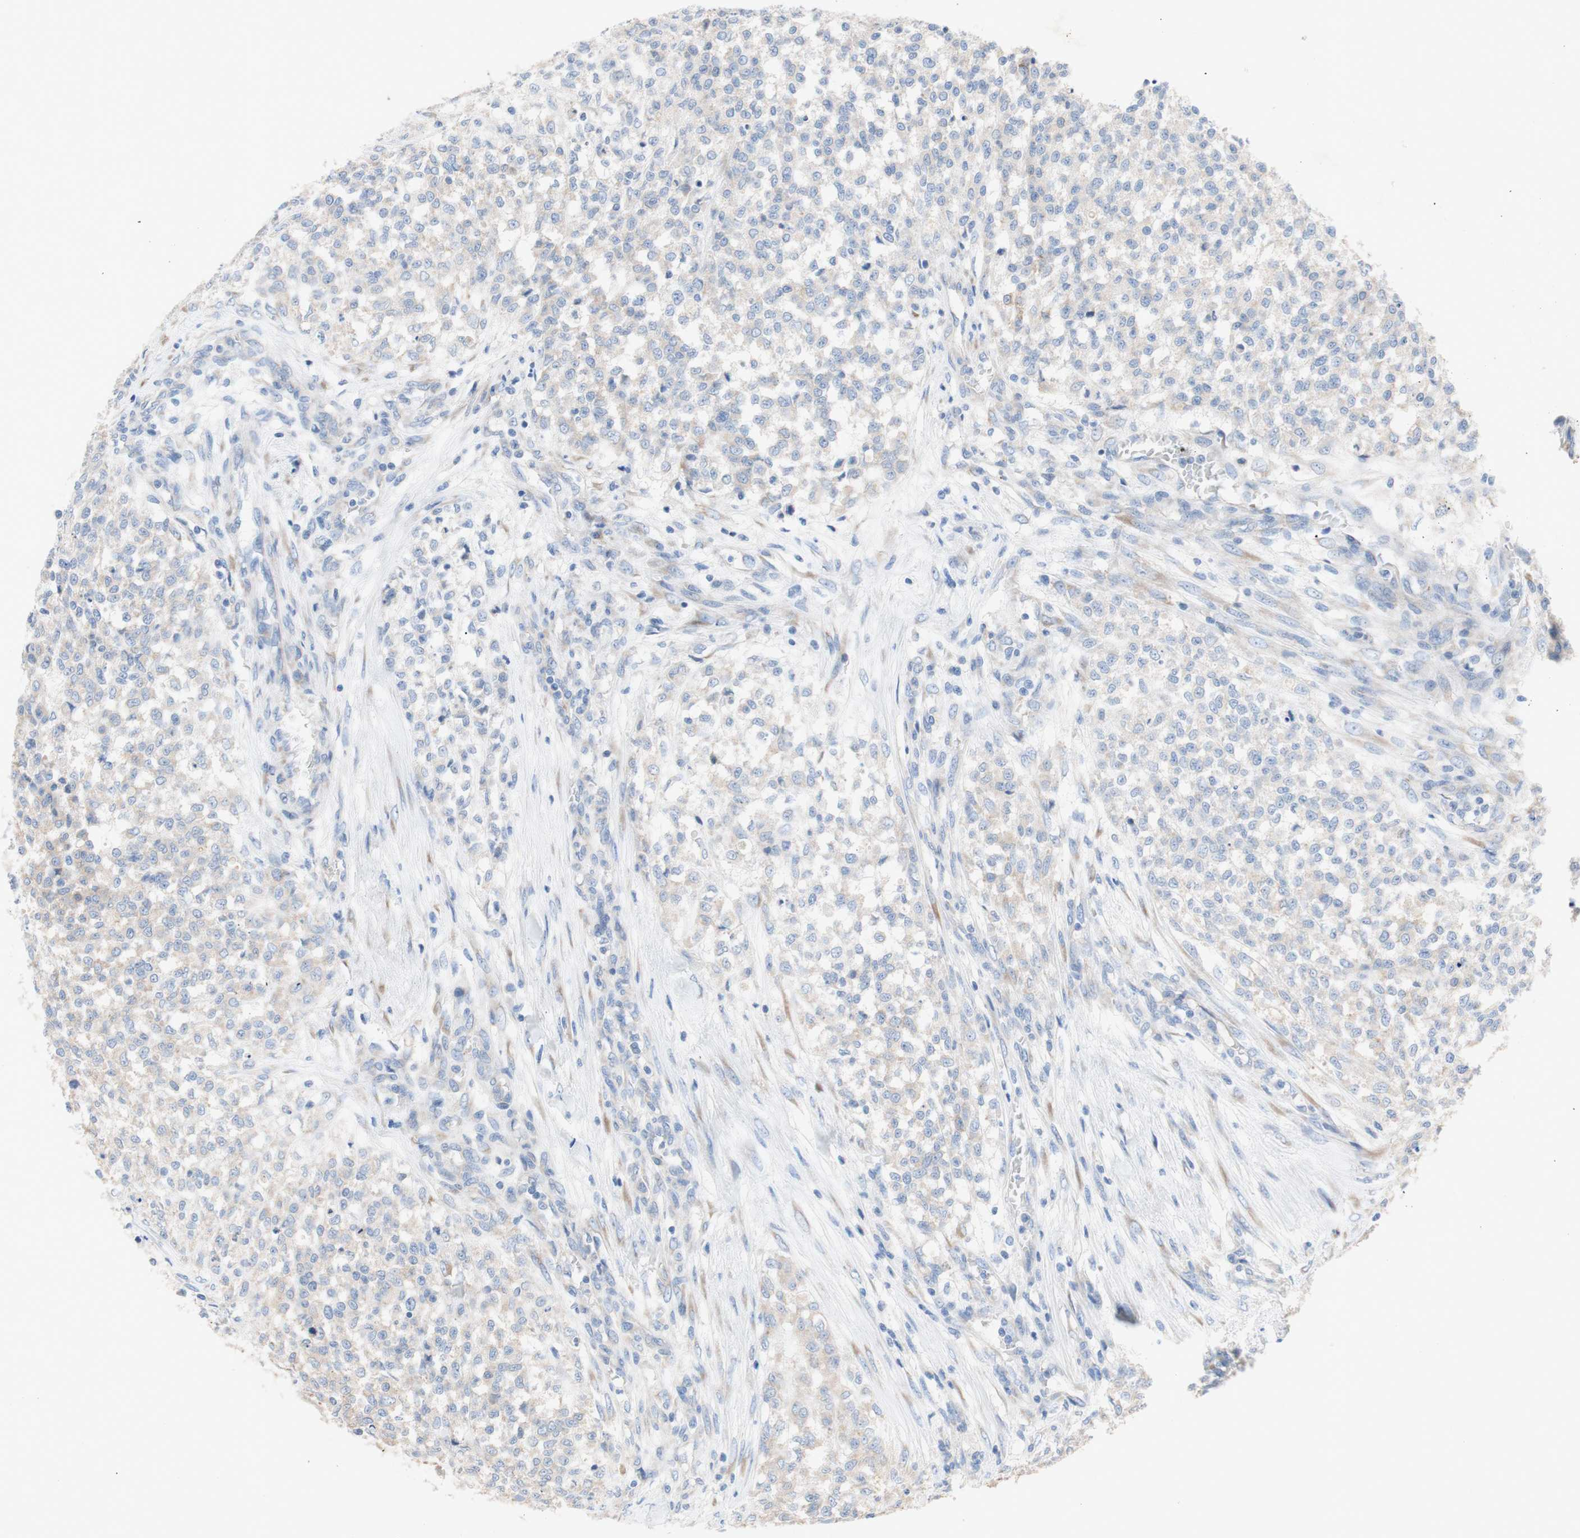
{"staining": {"intensity": "negative", "quantity": "none", "location": "none"}, "tissue": "testis cancer", "cell_type": "Tumor cells", "image_type": "cancer", "snomed": [{"axis": "morphology", "description": "Seminoma, NOS"}, {"axis": "topography", "description": "Testis"}], "caption": "DAB (3,3'-diaminobenzidine) immunohistochemical staining of seminoma (testis) reveals no significant positivity in tumor cells.", "gene": "TMIGD2", "patient": {"sex": "male", "age": 59}}